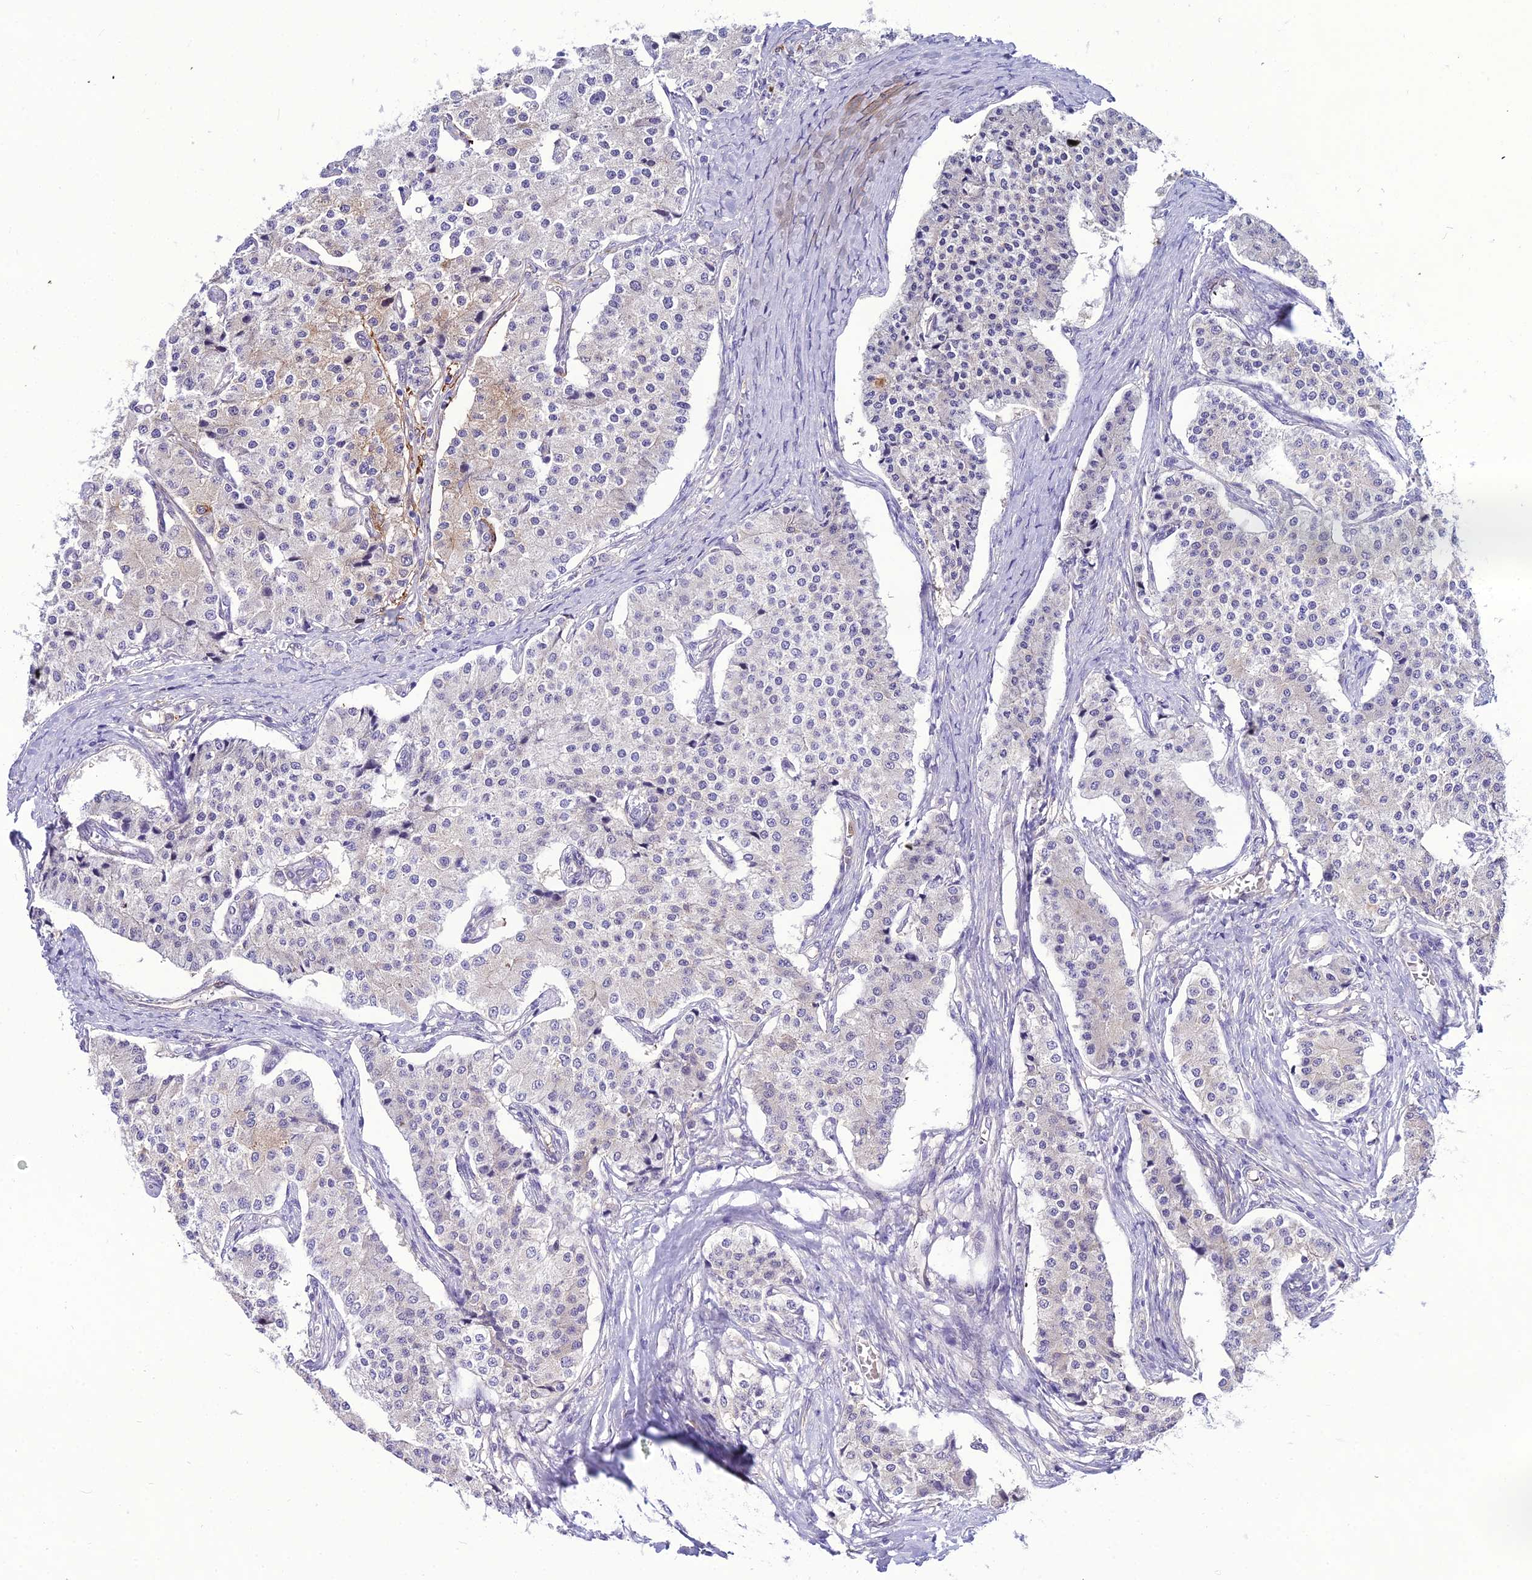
{"staining": {"intensity": "negative", "quantity": "none", "location": "none"}, "tissue": "carcinoid", "cell_type": "Tumor cells", "image_type": "cancer", "snomed": [{"axis": "morphology", "description": "Carcinoid, malignant, NOS"}, {"axis": "topography", "description": "Colon"}], "caption": "Tumor cells are negative for brown protein staining in carcinoid.", "gene": "MB21D2", "patient": {"sex": "female", "age": 52}}